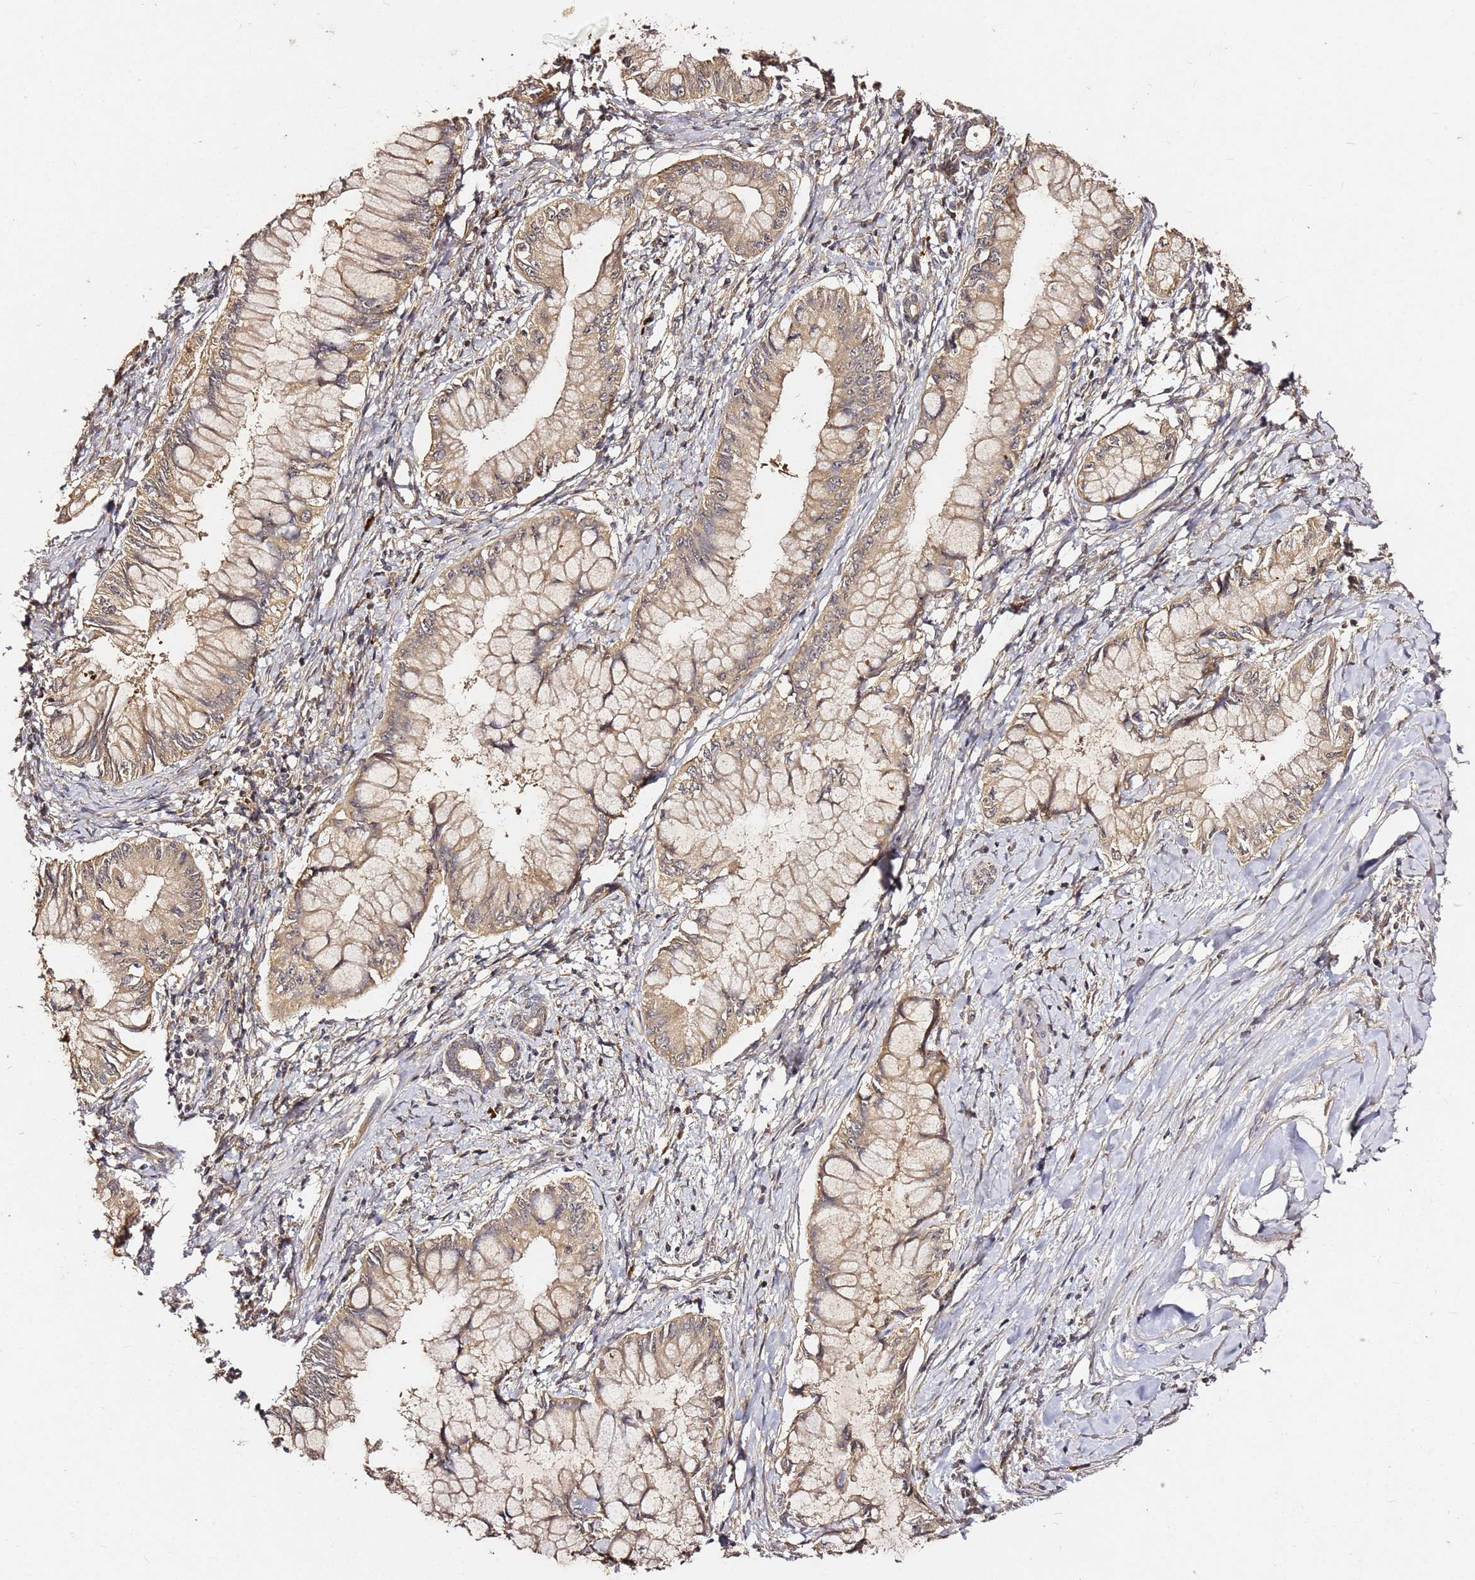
{"staining": {"intensity": "moderate", "quantity": ">75%", "location": "cytoplasmic/membranous"}, "tissue": "pancreatic cancer", "cell_type": "Tumor cells", "image_type": "cancer", "snomed": [{"axis": "morphology", "description": "Adenocarcinoma, NOS"}, {"axis": "topography", "description": "Pancreas"}], "caption": "Tumor cells demonstrate moderate cytoplasmic/membranous positivity in about >75% of cells in pancreatic cancer (adenocarcinoma). (DAB IHC, brown staining for protein, blue staining for nuclei).", "gene": "C6orf136", "patient": {"sex": "male", "age": 48}}